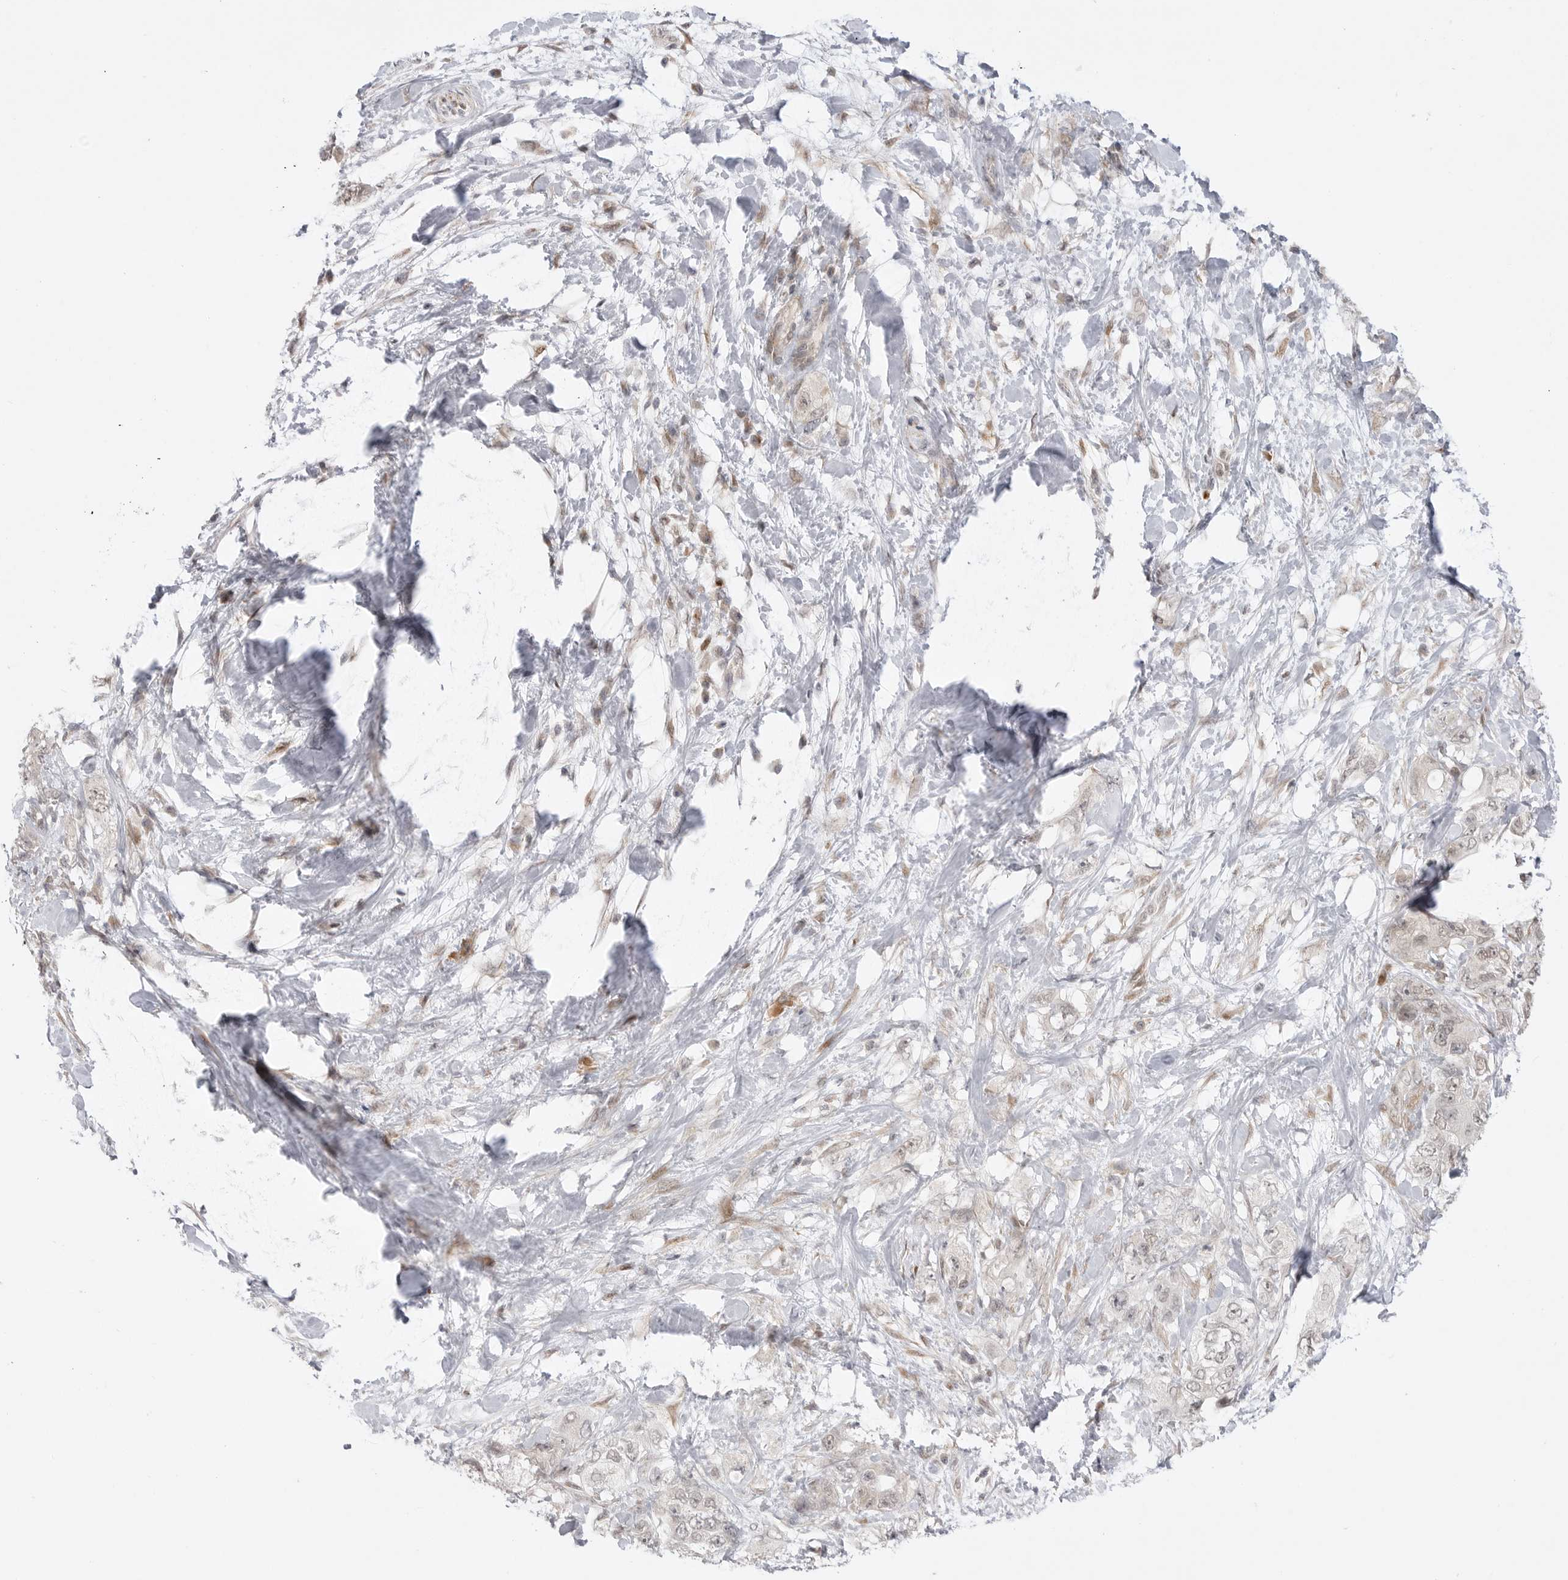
{"staining": {"intensity": "weak", "quantity": "<25%", "location": "nuclear"}, "tissue": "pancreatic cancer", "cell_type": "Tumor cells", "image_type": "cancer", "snomed": [{"axis": "morphology", "description": "Adenocarcinoma, NOS"}, {"axis": "topography", "description": "Pancreas"}], "caption": "DAB (3,3'-diaminobenzidine) immunohistochemical staining of human pancreatic adenocarcinoma reveals no significant staining in tumor cells.", "gene": "GGT6", "patient": {"sex": "female", "age": 73}}